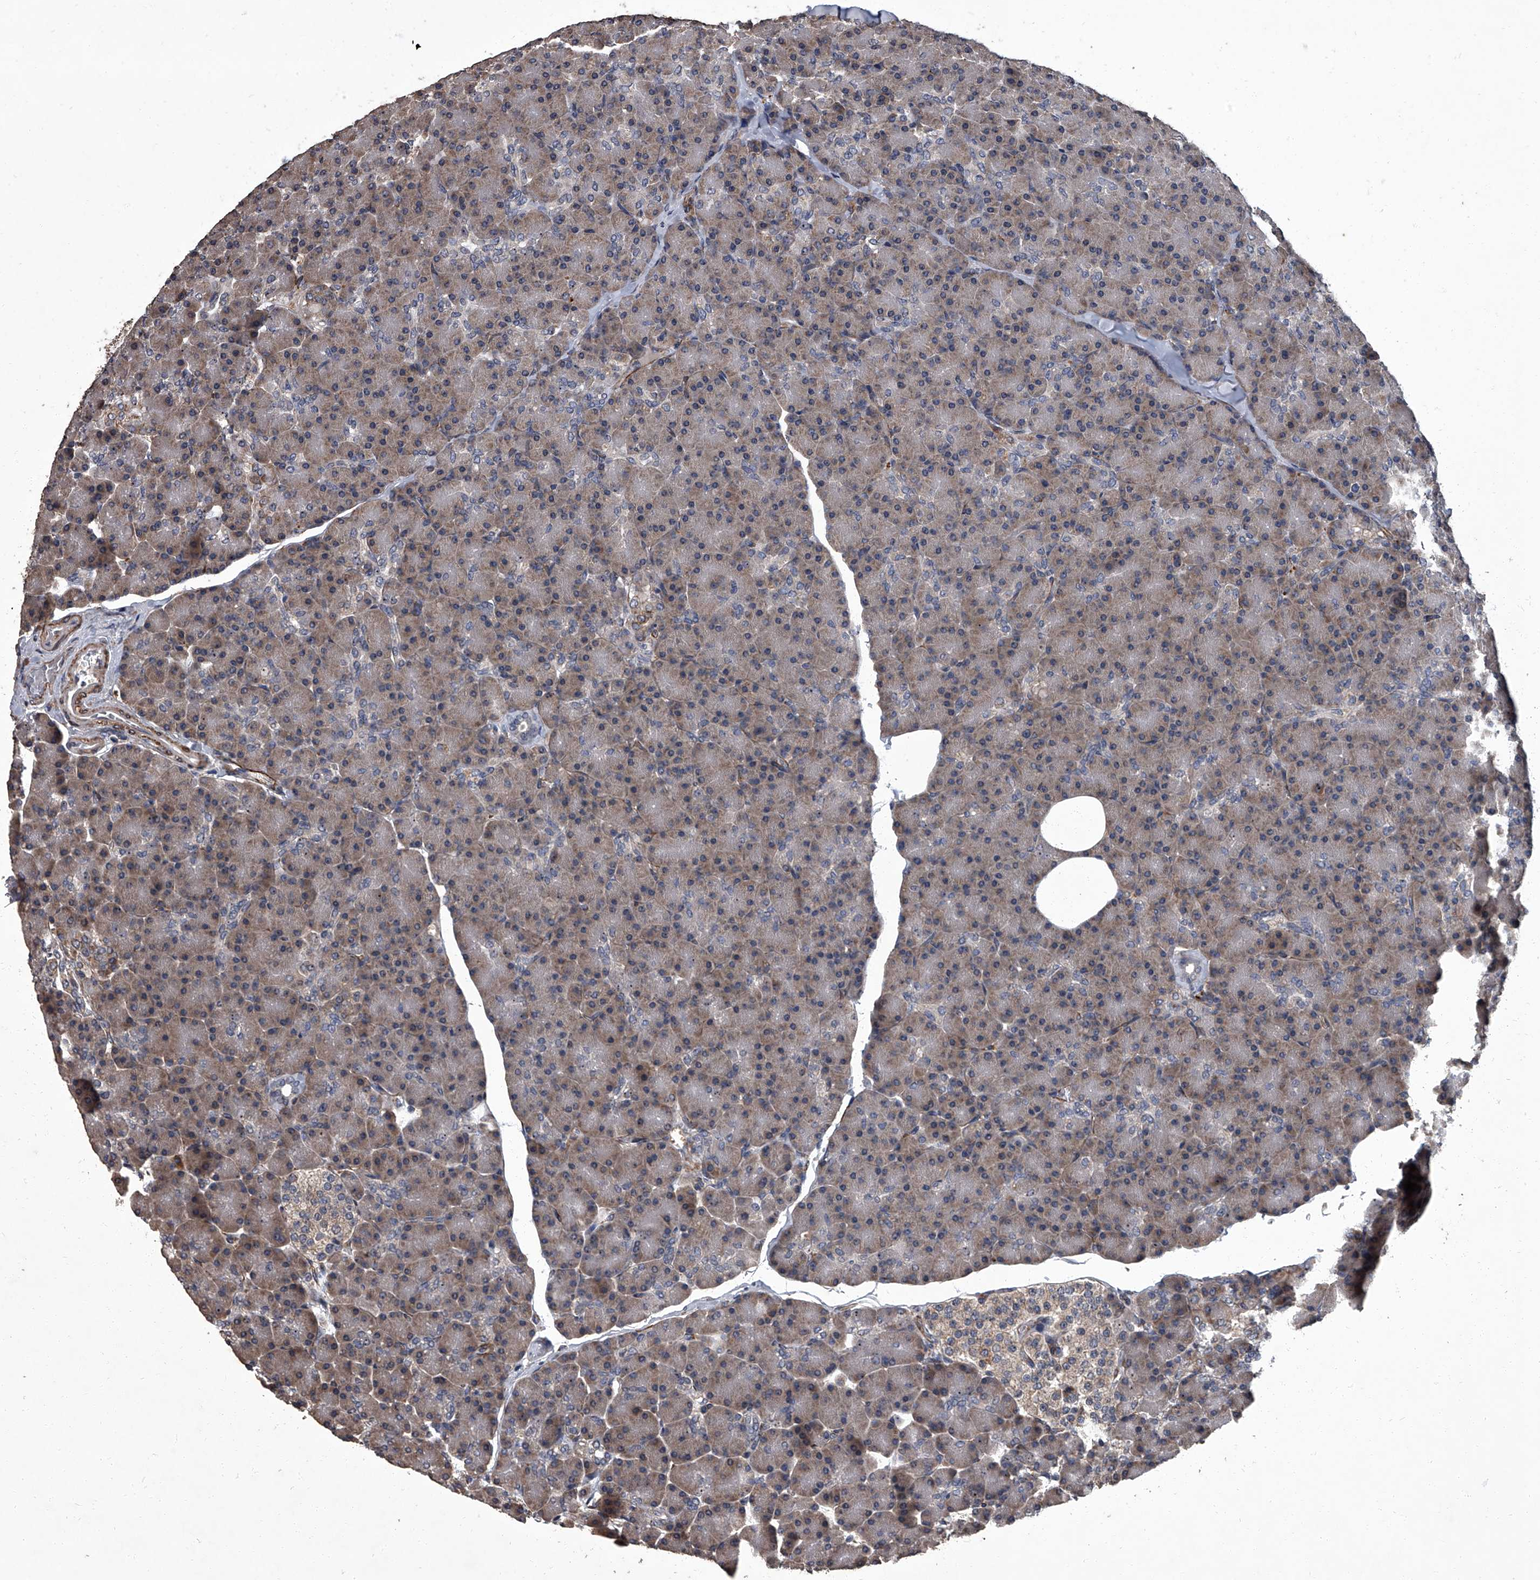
{"staining": {"intensity": "weak", "quantity": ">75%", "location": "cytoplasmic/membranous"}, "tissue": "pancreas", "cell_type": "Exocrine glandular cells", "image_type": "normal", "snomed": [{"axis": "morphology", "description": "Normal tissue, NOS"}, {"axis": "topography", "description": "Pancreas"}], "caption": "Exocrine glandular cells reveal low levels of weak cytoplasmic/membranous expression in about >75% of cells in unremarkable pancreas. The protein is shown in brown color, while the nuclei are stained blue.", "gene": "SIRT4", "patient": {"sex": "female", "age": 43}}